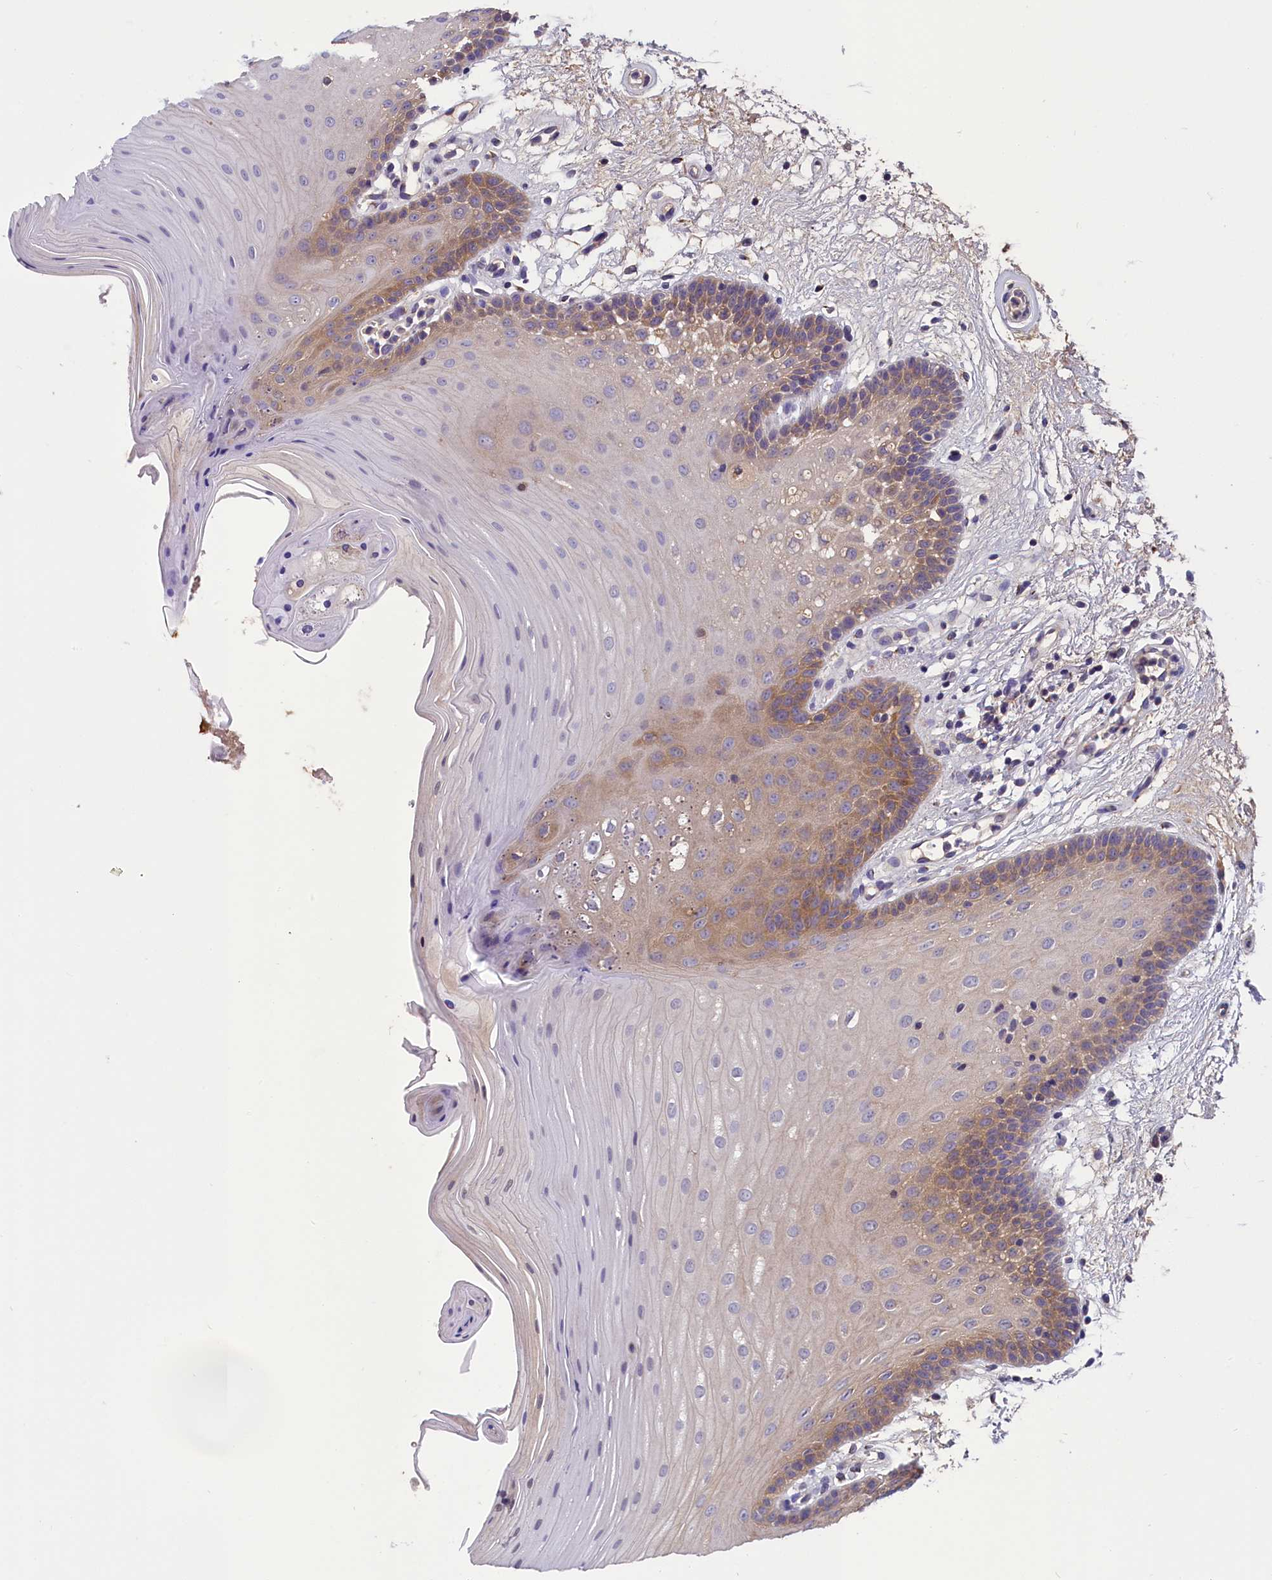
{"staining": {"intensity": "moderate", "quantity": "25%-75%", "location": "cytoplasmic/membranous"}, "tissue": "oral mucosa", "cell_type": "Squamous epithelial cells", "image_type": "normal", "snomed": [{"axis": "morphology", "description": "Normal tissue, NOS"}, {"axis": "morphology", "description": "Squamous cell carcinoma, NOS"}, {"axis": "topography", "description": "Skeletal muscle"}, {"axis": "topography", "description": "Oral tissue"}, {"axis": "topography", "description": "Head-Neck"}], "caption": "Squamous epithelial cells display medium levels of moderate cytoplasmic/membranous positivity in approximately 25%-75% of cells in unremarkable oral mucosa.", "gene": "ABCC8", "patient": {"sex": "male", "age": 71}}